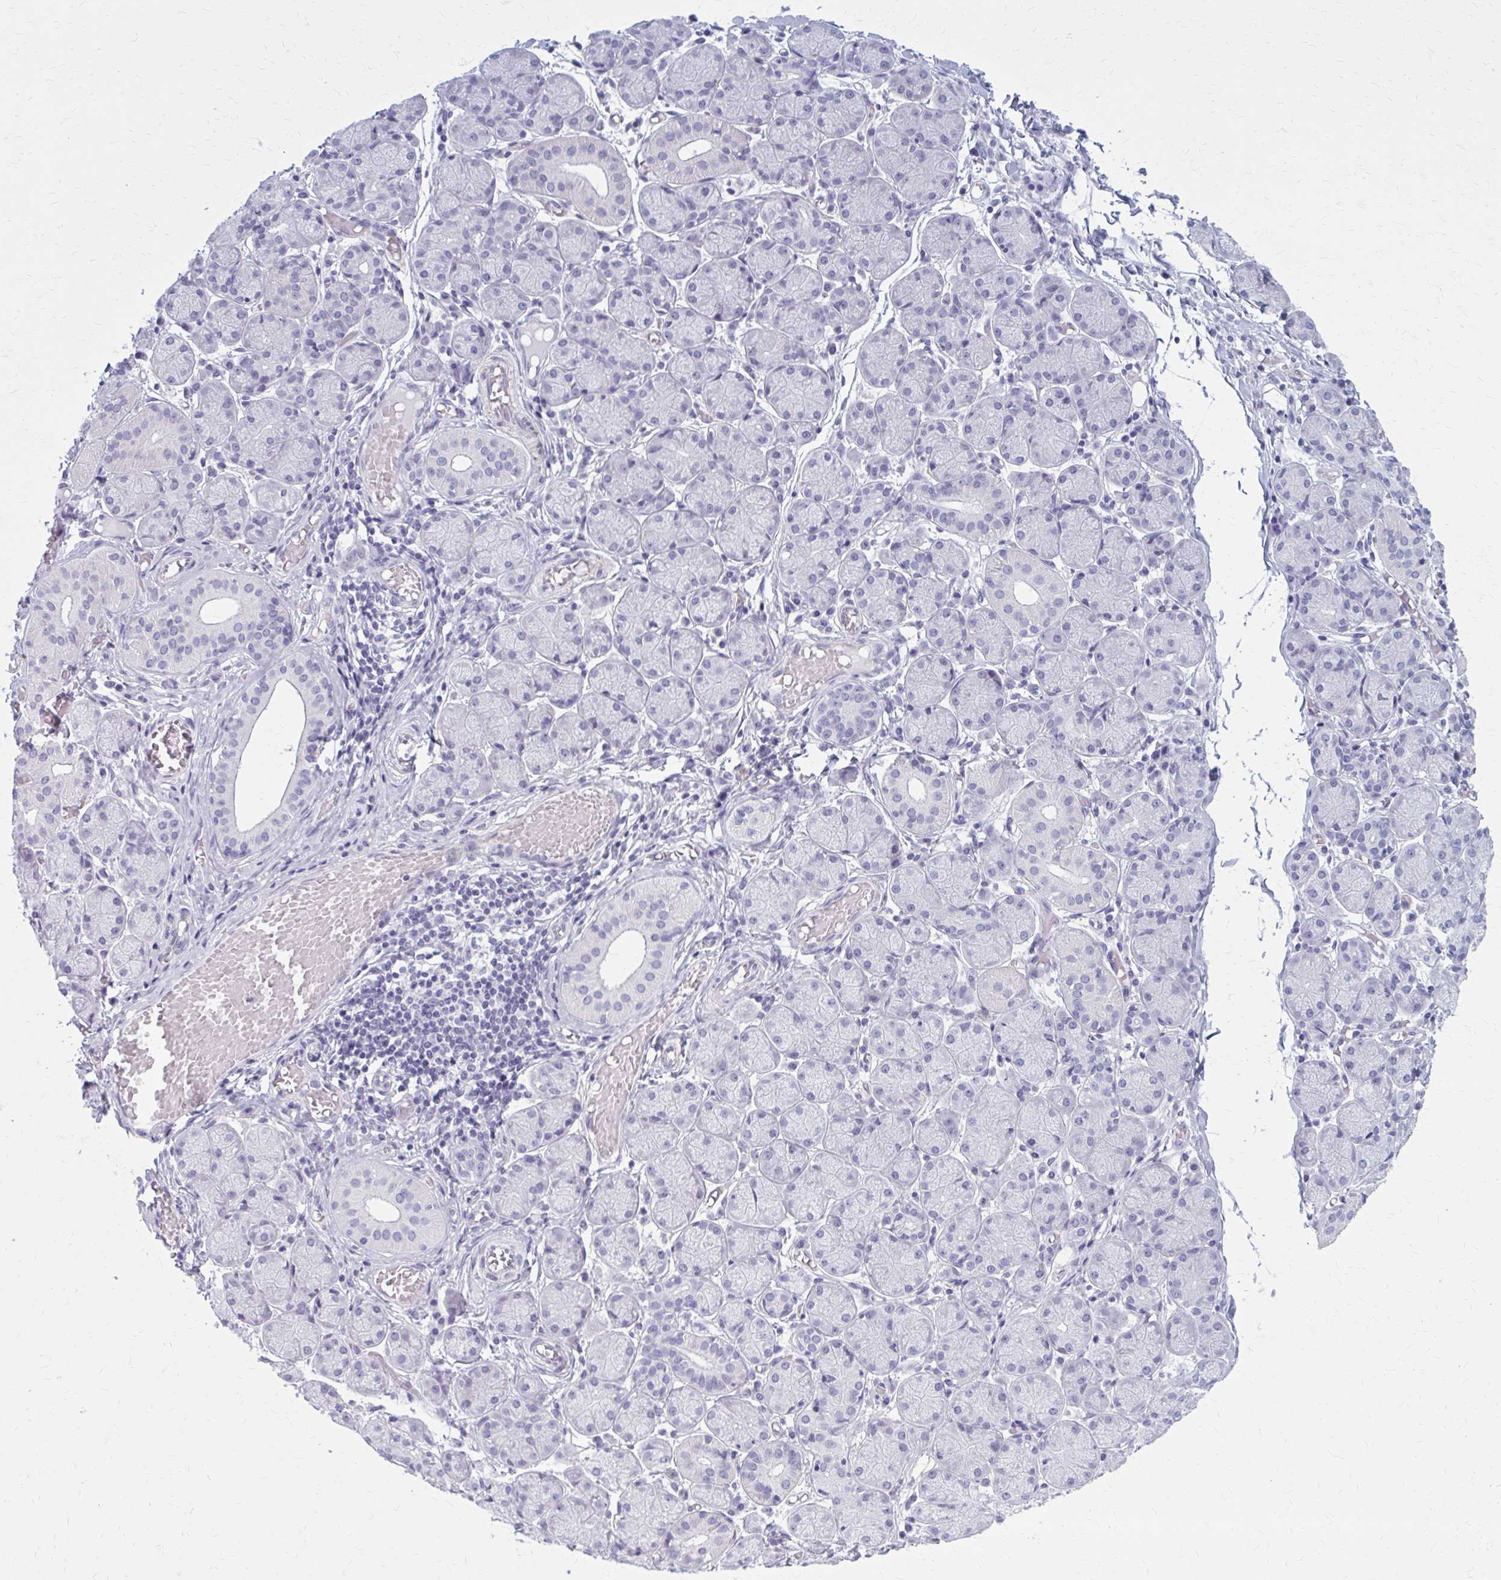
{"staining": {"intensity": "negative", "quantity": "none", "location": "none"}, "tissue": "salivary gland", "cell_type": "Glandular cells", "image_type": "normal", "snomed": [{"axis": "morphology", "description": "Normal tissue, NOS"}, {"axis": "topography", "description": "Salivary gland"}], "caption": "Protein analysis of unremarkable salivary gland exhibits no significant staining in glandular cells.", "gene": "CASQ2", "patient": {"sex": "female", "age": 24}}